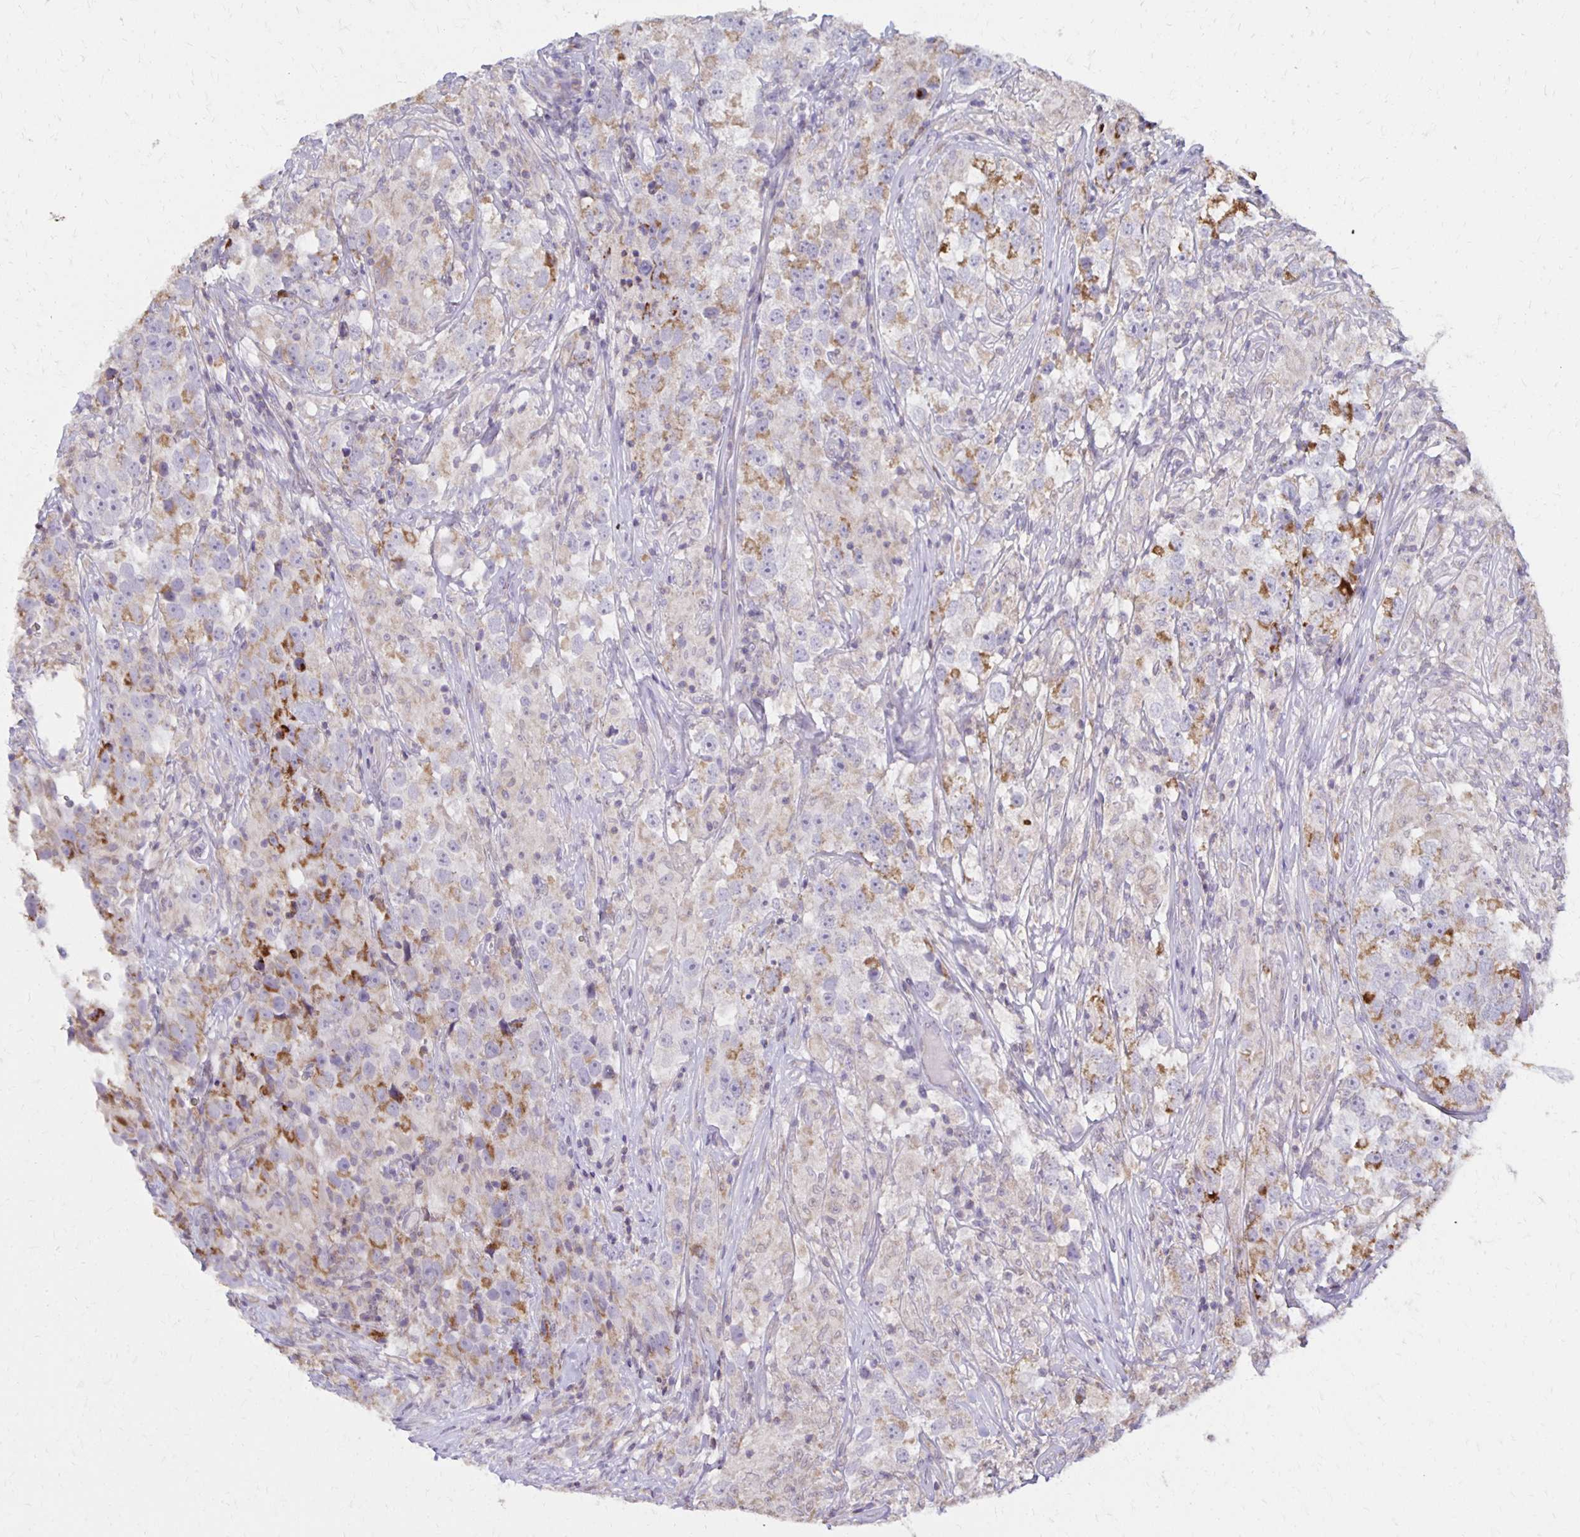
{"staining": {"intensity": "moderate", "quantity": "25%-75%", "location": "cytoplasmic/membranous"}, "tissue": "testis cancer", "cell_type": "Tumor cells", "image_type": "cancer", "snomed": [{"axis": "morphology", "description": "Seminoma, NOS"}, {"axis": "topography", "description": "Testis"}], "caption": "Human testis cancer (seminoma) stained for a protein (brown) reveals moderate cytoplasmic/membranous positive expression in approximately 25%-75% of tumor cells.", "gene": "IER3", "patient": {"sex": "male", "age": 46}}